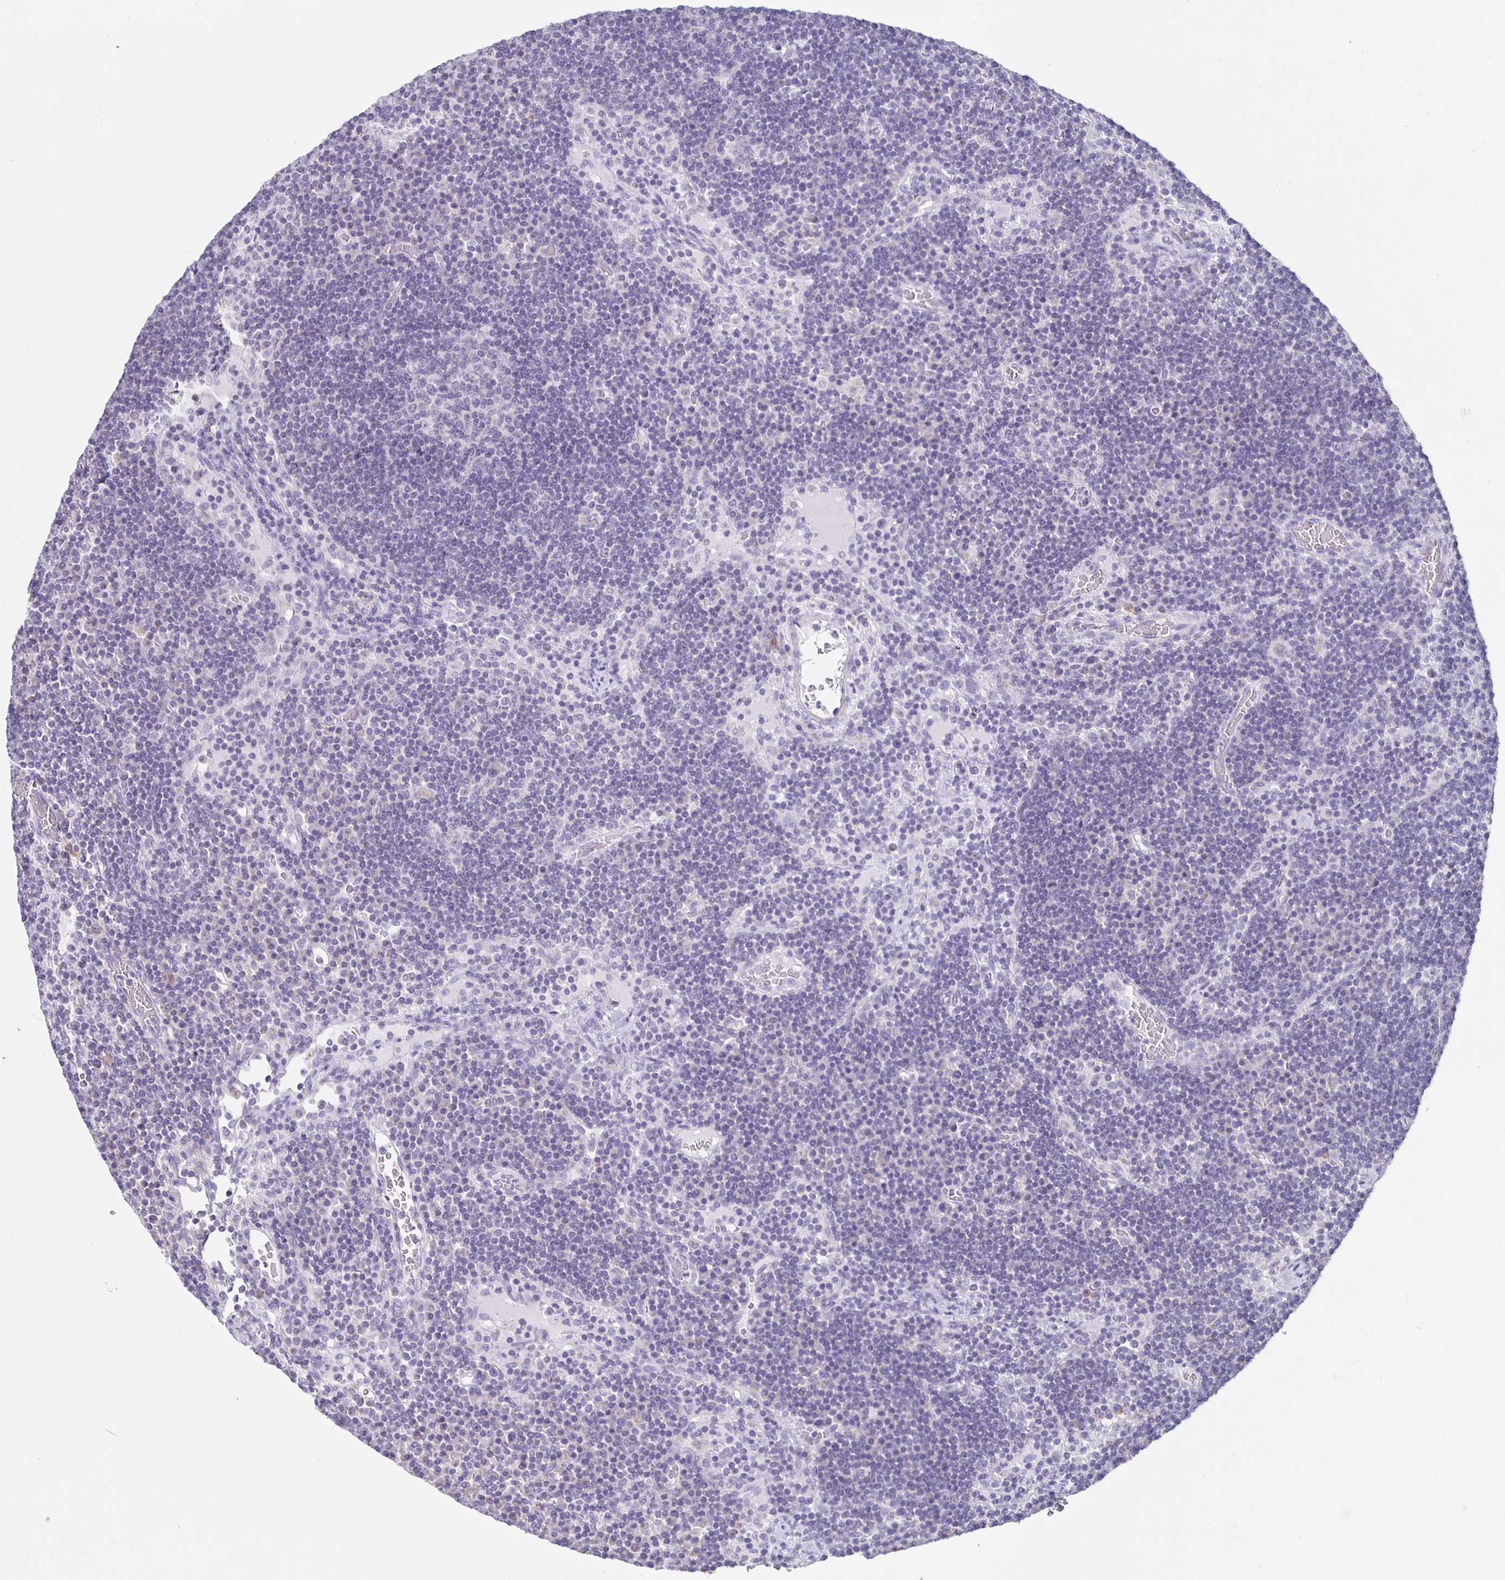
{"staining": {"intensity": "negative", "quantity": "none", "location": "none"}, "tissue": "lymph node", "cell_type": "Germinal center cells", "image_type": "normal", "snomed": [{"axis": "morphology", "description": "Normal tissue, NOS"}, {"axis": "topography", "description": "Lymph node"}], "caption": "IHC photomicrograph of benign human lymph node stained for a protein (brown), which shows no positivity in germinal center cells. The staining is performed using DAB brown chromogen with nuclei counter-stained in using hematoxylin.", "gene": "TPPP", "patient": {"sex": "male", "age": 67}}